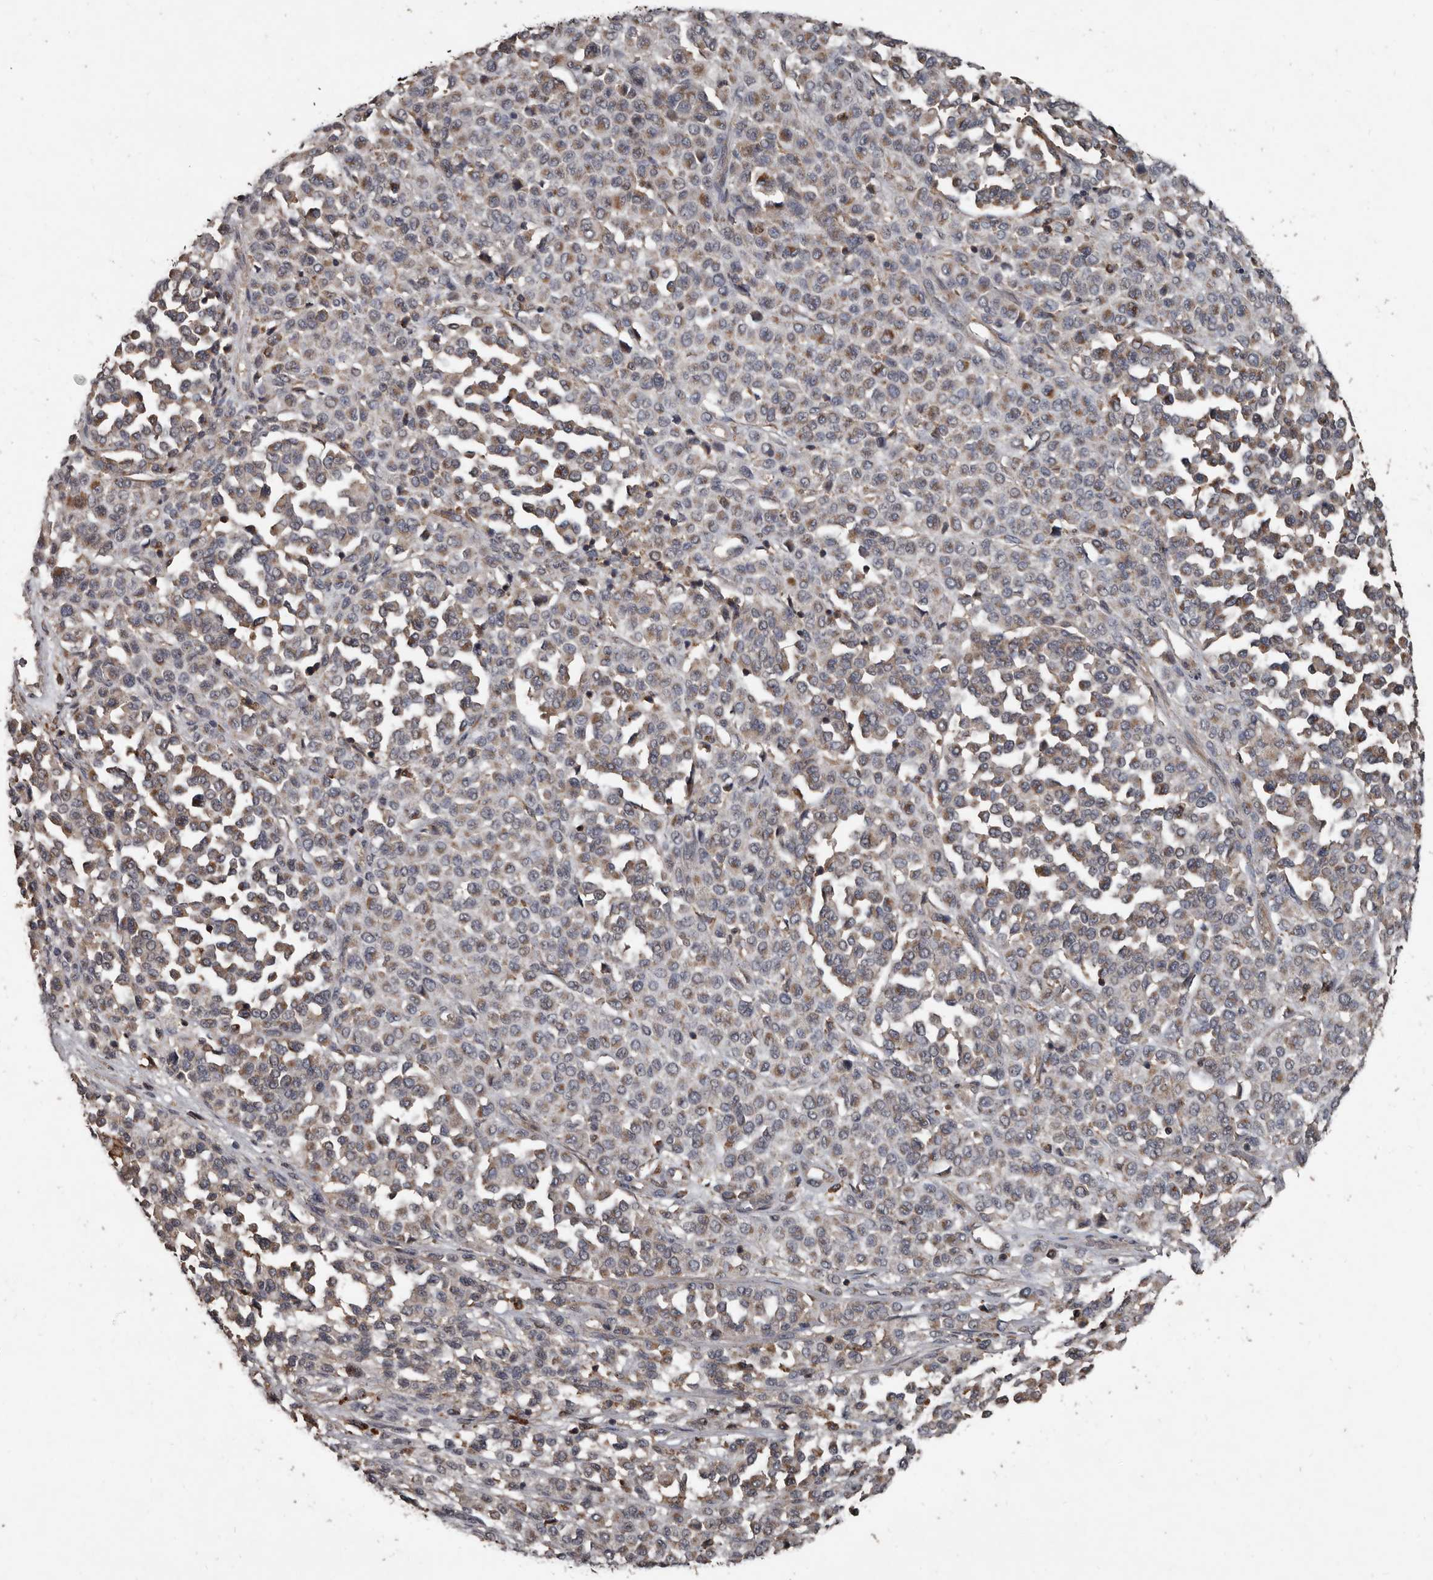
{"staining": {"intensity": "weak", "quantity": ">75%", "location": "cytoplasmic/membranous"}, "tissue": "melanoma", "cell_type": "Tumor cells", "image_type": "cancer", "snomed": [{"axis": "morphology", "description": "Malignant melanoma, Metastatic site"}, {"axis": "topography", "description": "Pancreas"}], "caption": "A high-resolution image shows IHC staining of melanoma, which reveals weak cytoplasmic/membranous positivity in approximately >75% of tumor cells.", "gene": "GREB1", "patient": {"sex": "female", "age": 30}}